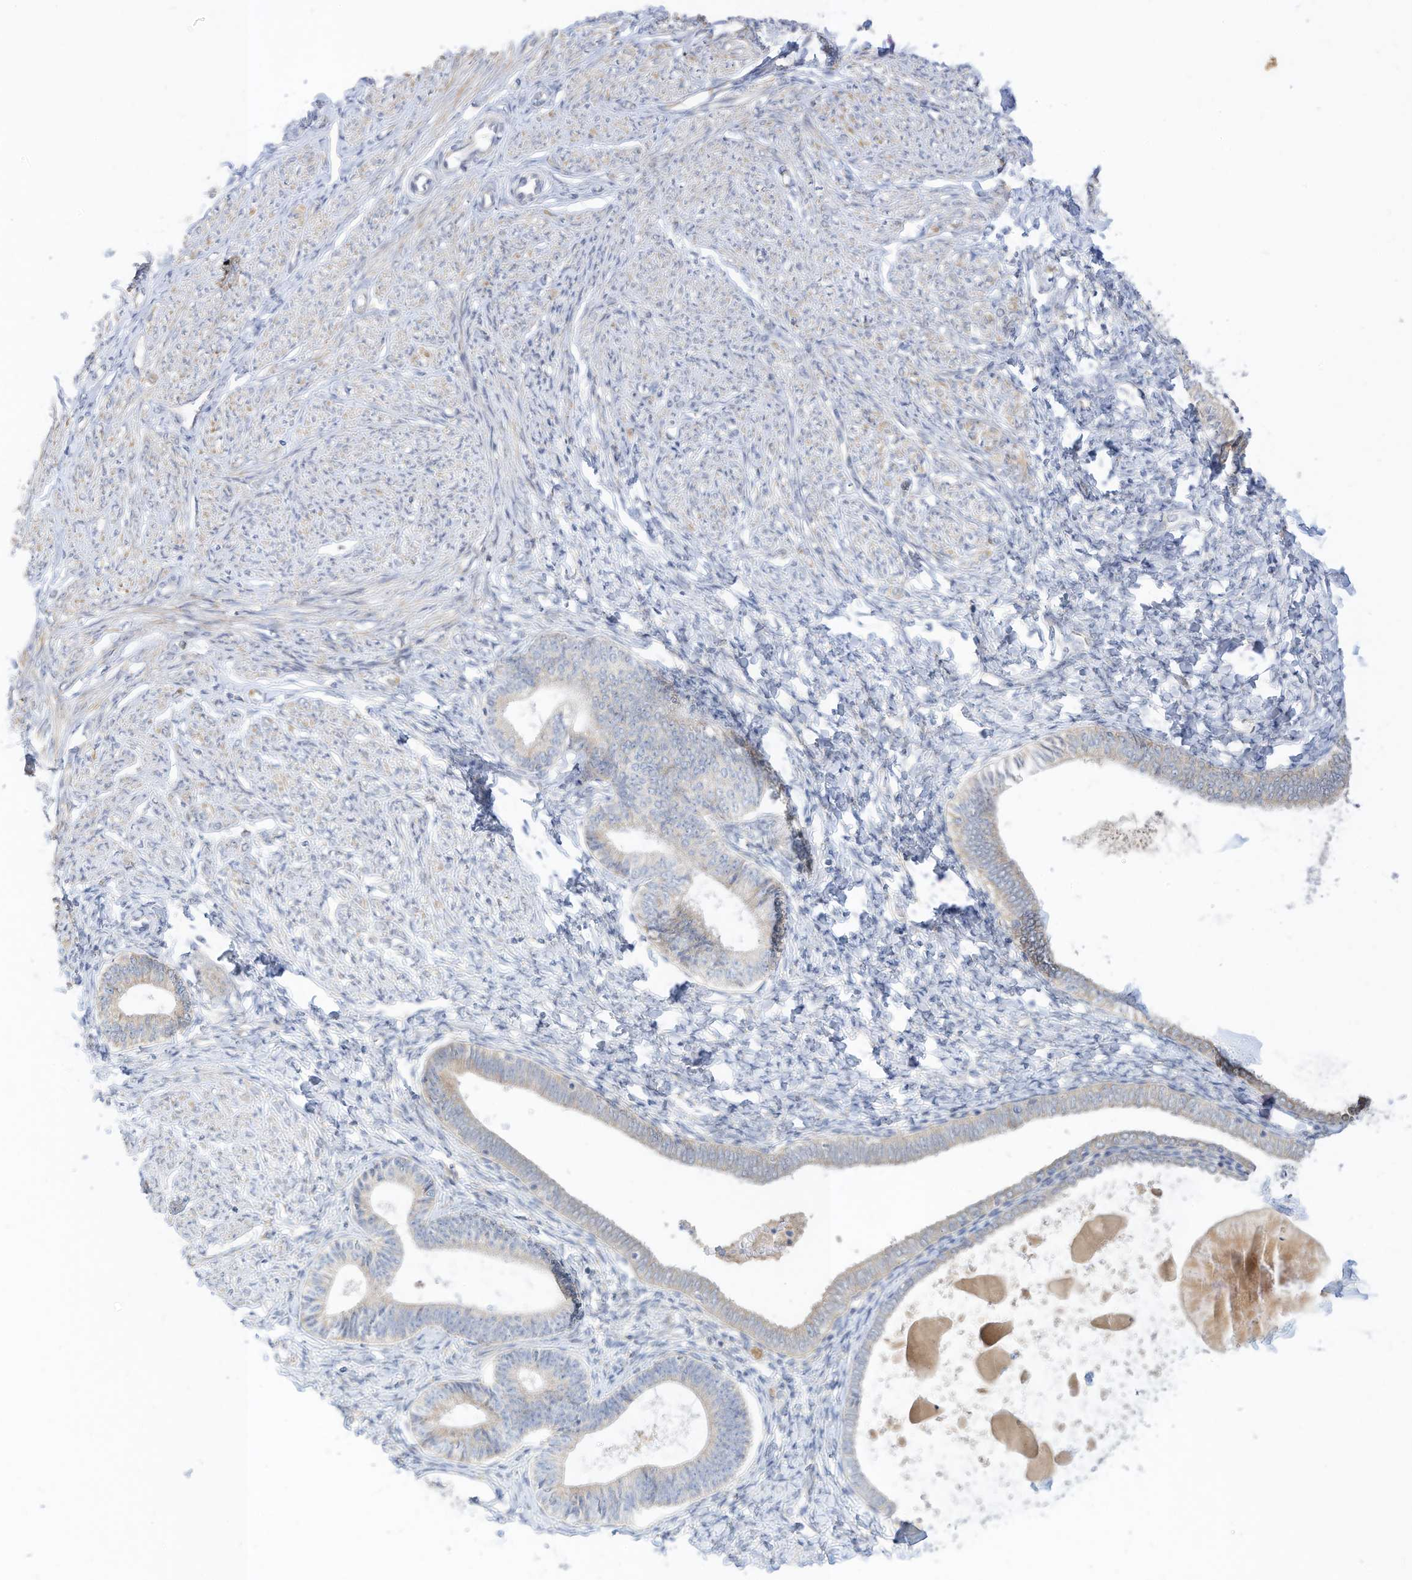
{"staining": {"intensity": "negative", "quantity": "none", "location": "none"}, "tissue": "endometrium", "cell_type": "Cells in endometrial stroma", "image_type": "normal", "snomed": [{"axis": "morphology", "description": "Normal tissue, NOS"}, {"axis": "topography", "description": "Endometrium"}], "caption": "Immunohistochemistry (IHC) of benign endometrium shows no positivity in cells in endometrial stroma. (DAB (3,3'-diaminobenzidine) immunohistochemistry (IHC) with hematoxylin counter stain).", "gene": "RASA2", "patient": {"sex": "female", "age": 72}}